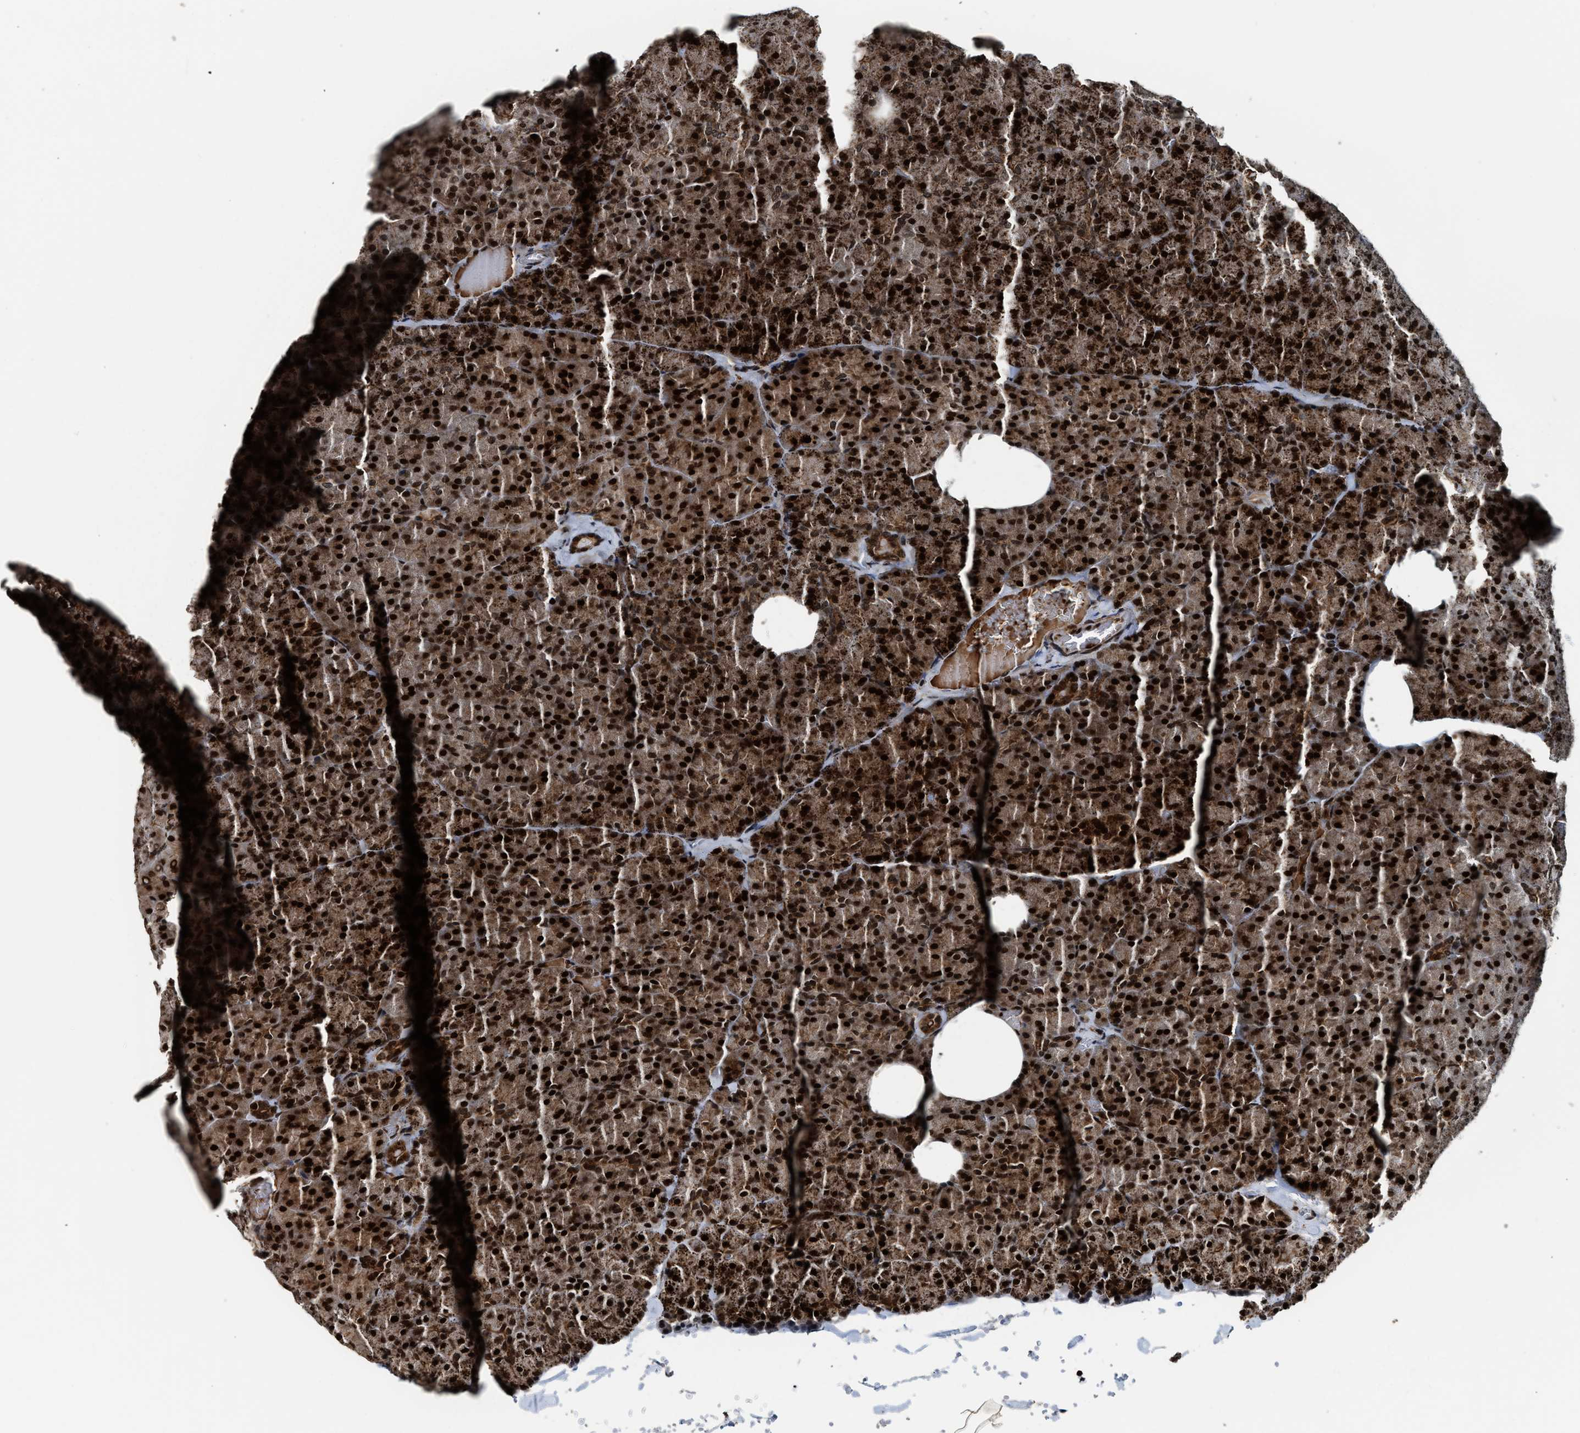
{"staining": {"intensity": "strong", "quantity": ">75%", "location": "cytoplasmic/membranous,nuclear"}, "tissue": "pancreas", "cell_type": "Exocrine glandular cells", "image_type": "normal", "snomed": [{"axis": "morphology", "description": "Normal tissue, NOS"}, {"axis": "topography", "description": "Pancreas"}], "caption": "Immunohistochemical staining of normal pancreas demonstrates strong cytoplasmic/membranous,nuclear protein staining in approximately >75% of exocrine glandular cells.", "gene": "MDM2", "patient": {"sex": "female", "age": 35}}